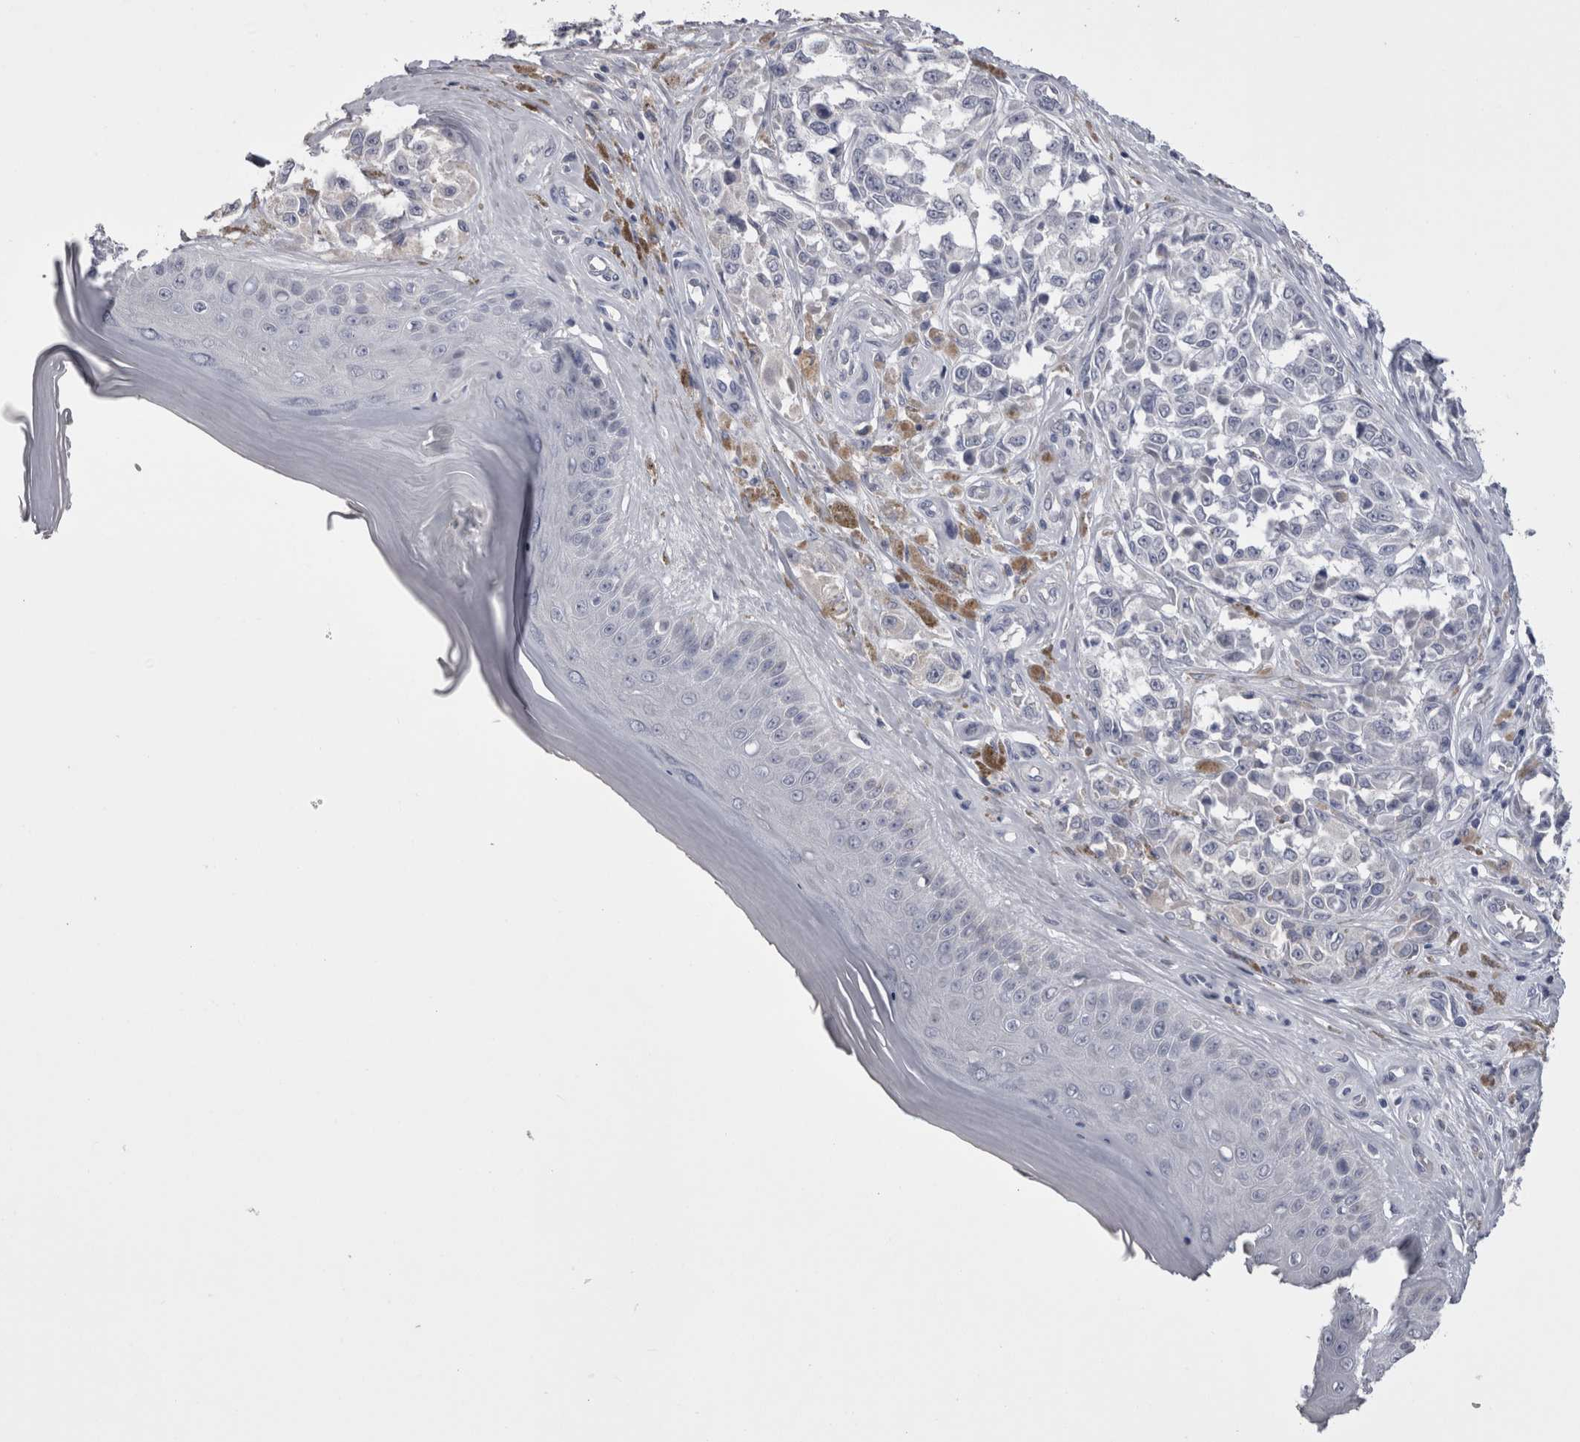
{"staining": {"intensity": "negative", "quantity": "none", "location": "none"}, "tissue": "melanoma", "cell_type": "Tumor cells", "image_type": "cancer", "snomed": [{"axis": "morphology", "description": "Malignant melanoma, NOS"}, {"axis": "topography", "description": "Skin"}], "caption": "Tumor cells are negative for protein expression in human malignant melanoma.", "gene": "CDHR5", "patient": {"sex": "female", "age": 64}}